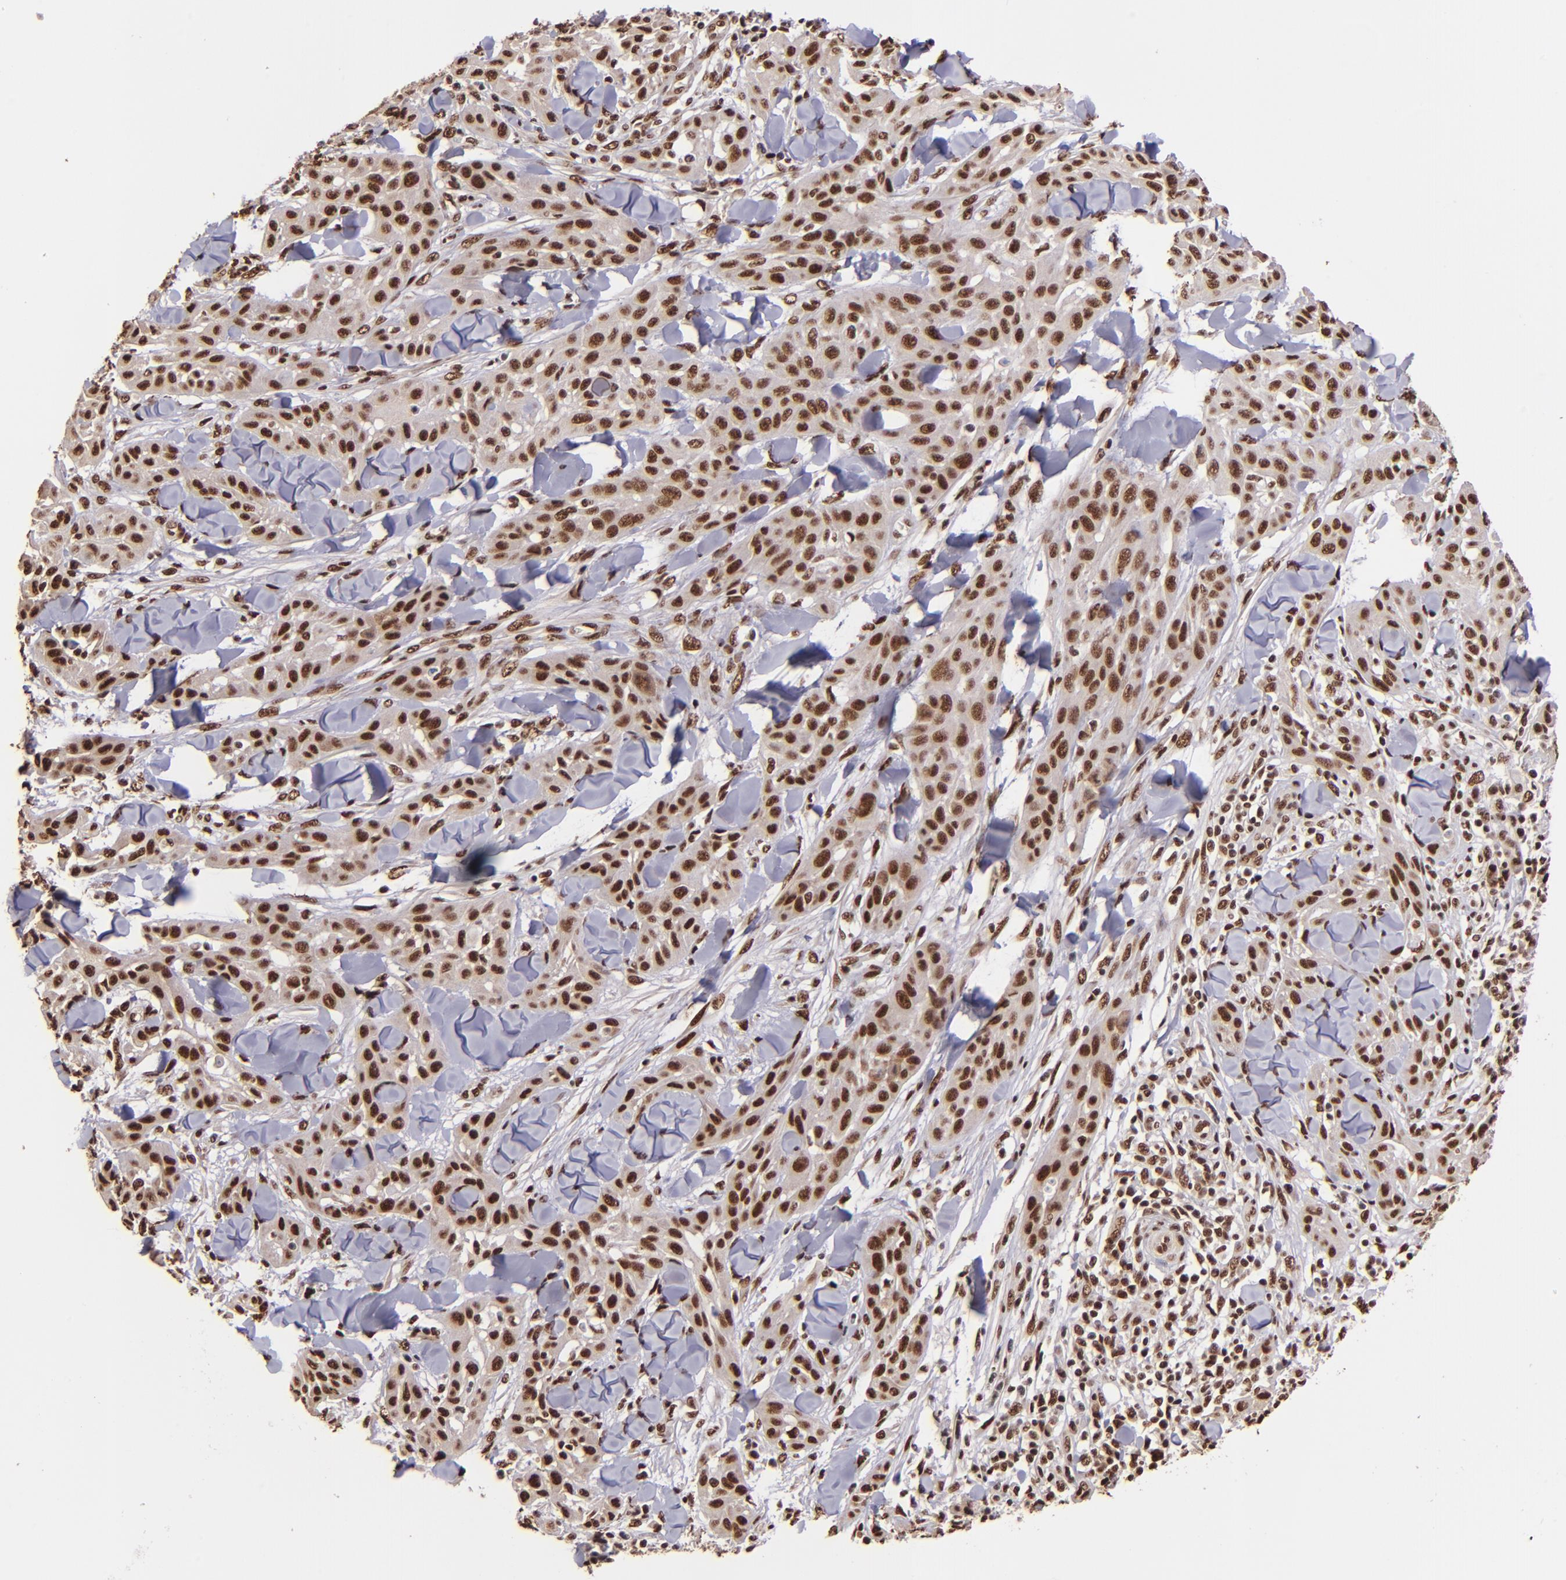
{"staining": {"intensity": "strong", "quantity": ">75%", "location": "nuclear"}, "tissue": "skin cancer", "cell_type": "Tumor cells", "image_type": "cancer", "snomed": [{"axis": "morphology", "description": "Squamous cell carcinoma, NOS"}, {"axis": "topography", "description": "Skin"}], "caption": "This is an image of immunohistochemistry (IHC) staining of squamous cell carcinoma (skin), which shows strong positivity in the nuclear of tumor cells.", "gene": "PQBP1", "patient": {"sex": "male", "age": 24}}